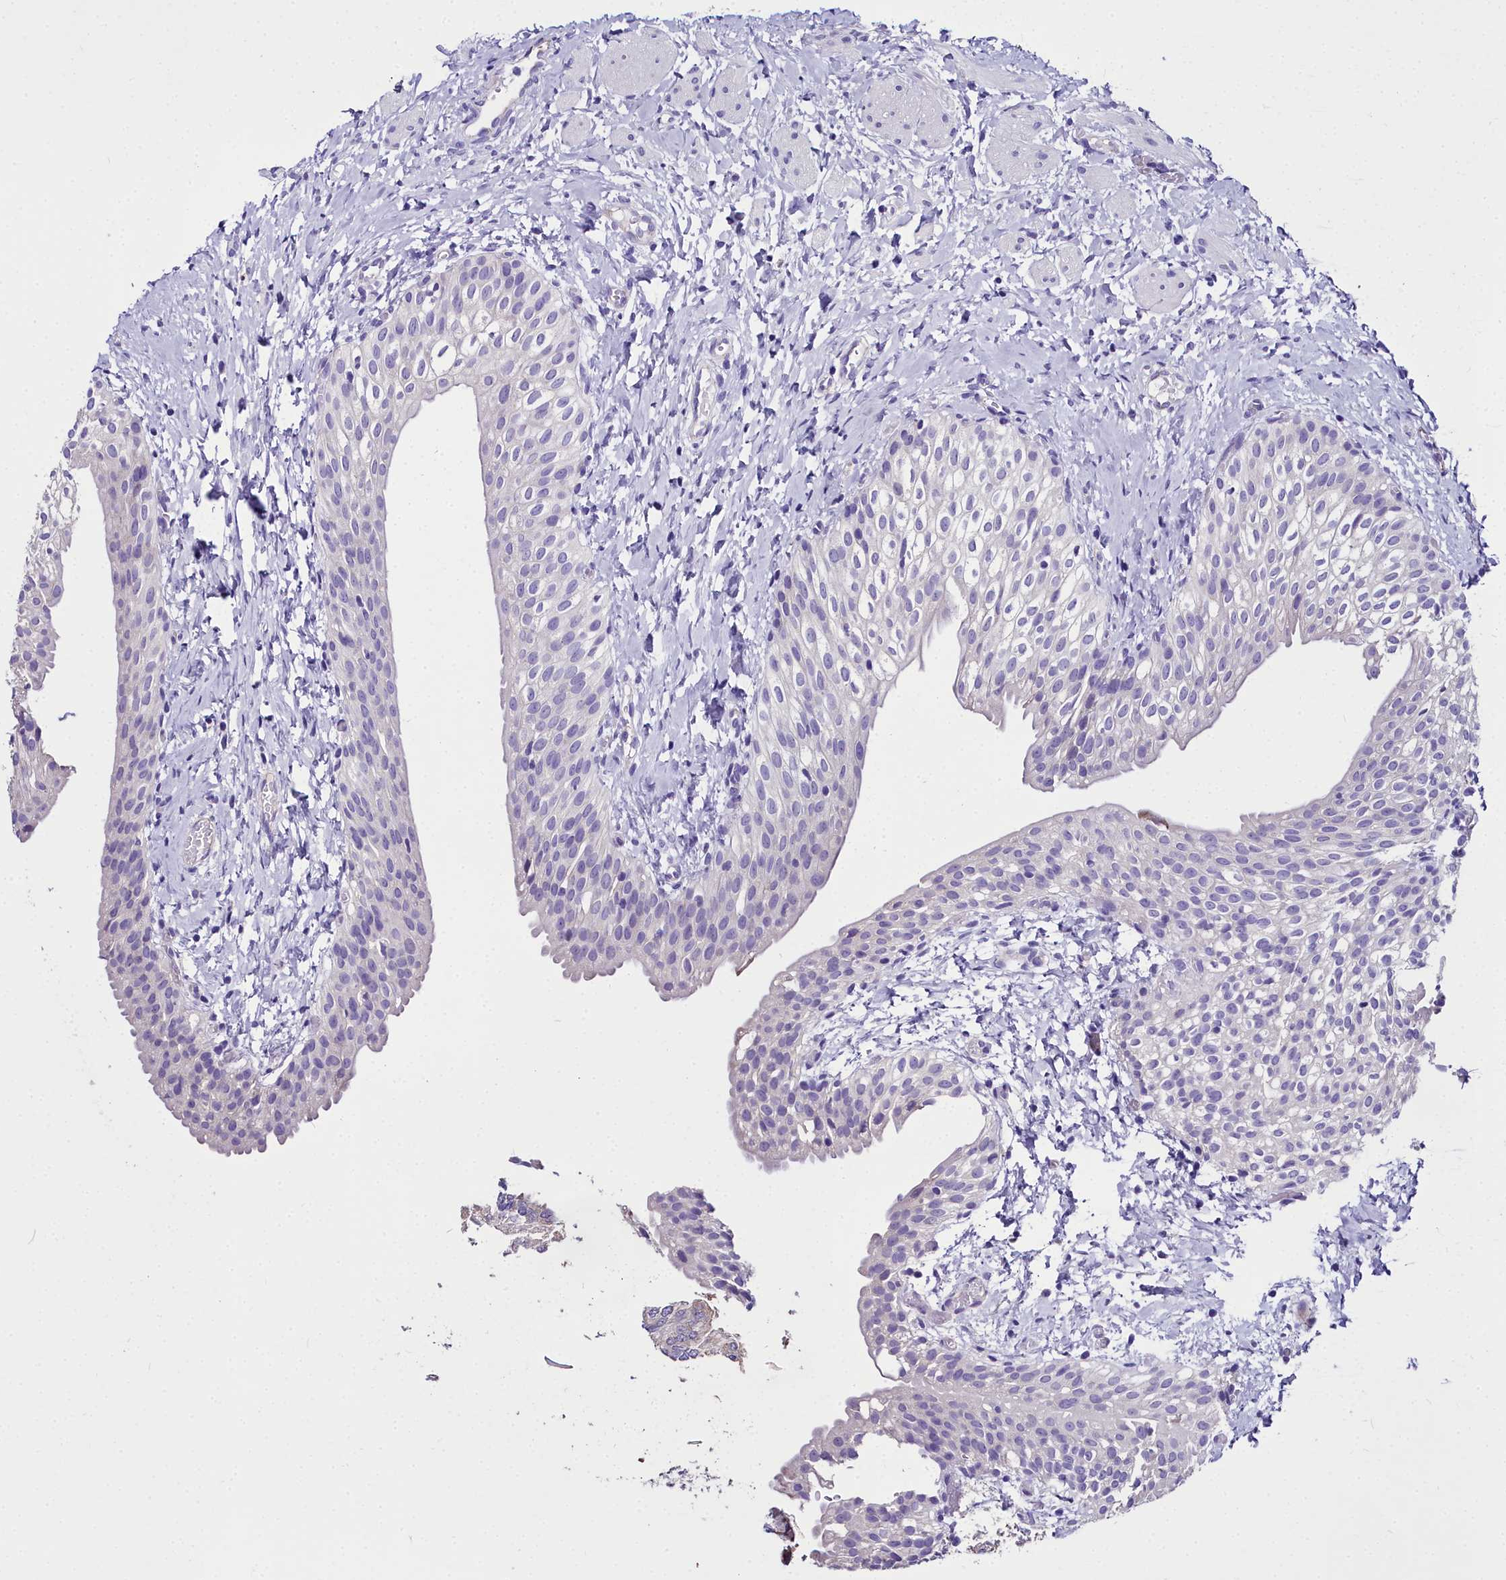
{"staining": {"intensity": "negative", "quantity": "none", "location": "none"}, "tissue": "urinary bladder", "cell_type": "Urothelial cells", "image_type": "normal", "snomed": [{"axis": "morphology", "description": "Normal tissue, NOS"}, {"axis": "topography", "description": "Urinary bladder"}], "caption": "Micrograph shows no protein positivity in urothelial cells of normal urinary bladder.", "gene": "MS4A18", "patient": {"sex": "male", "age": 1}}